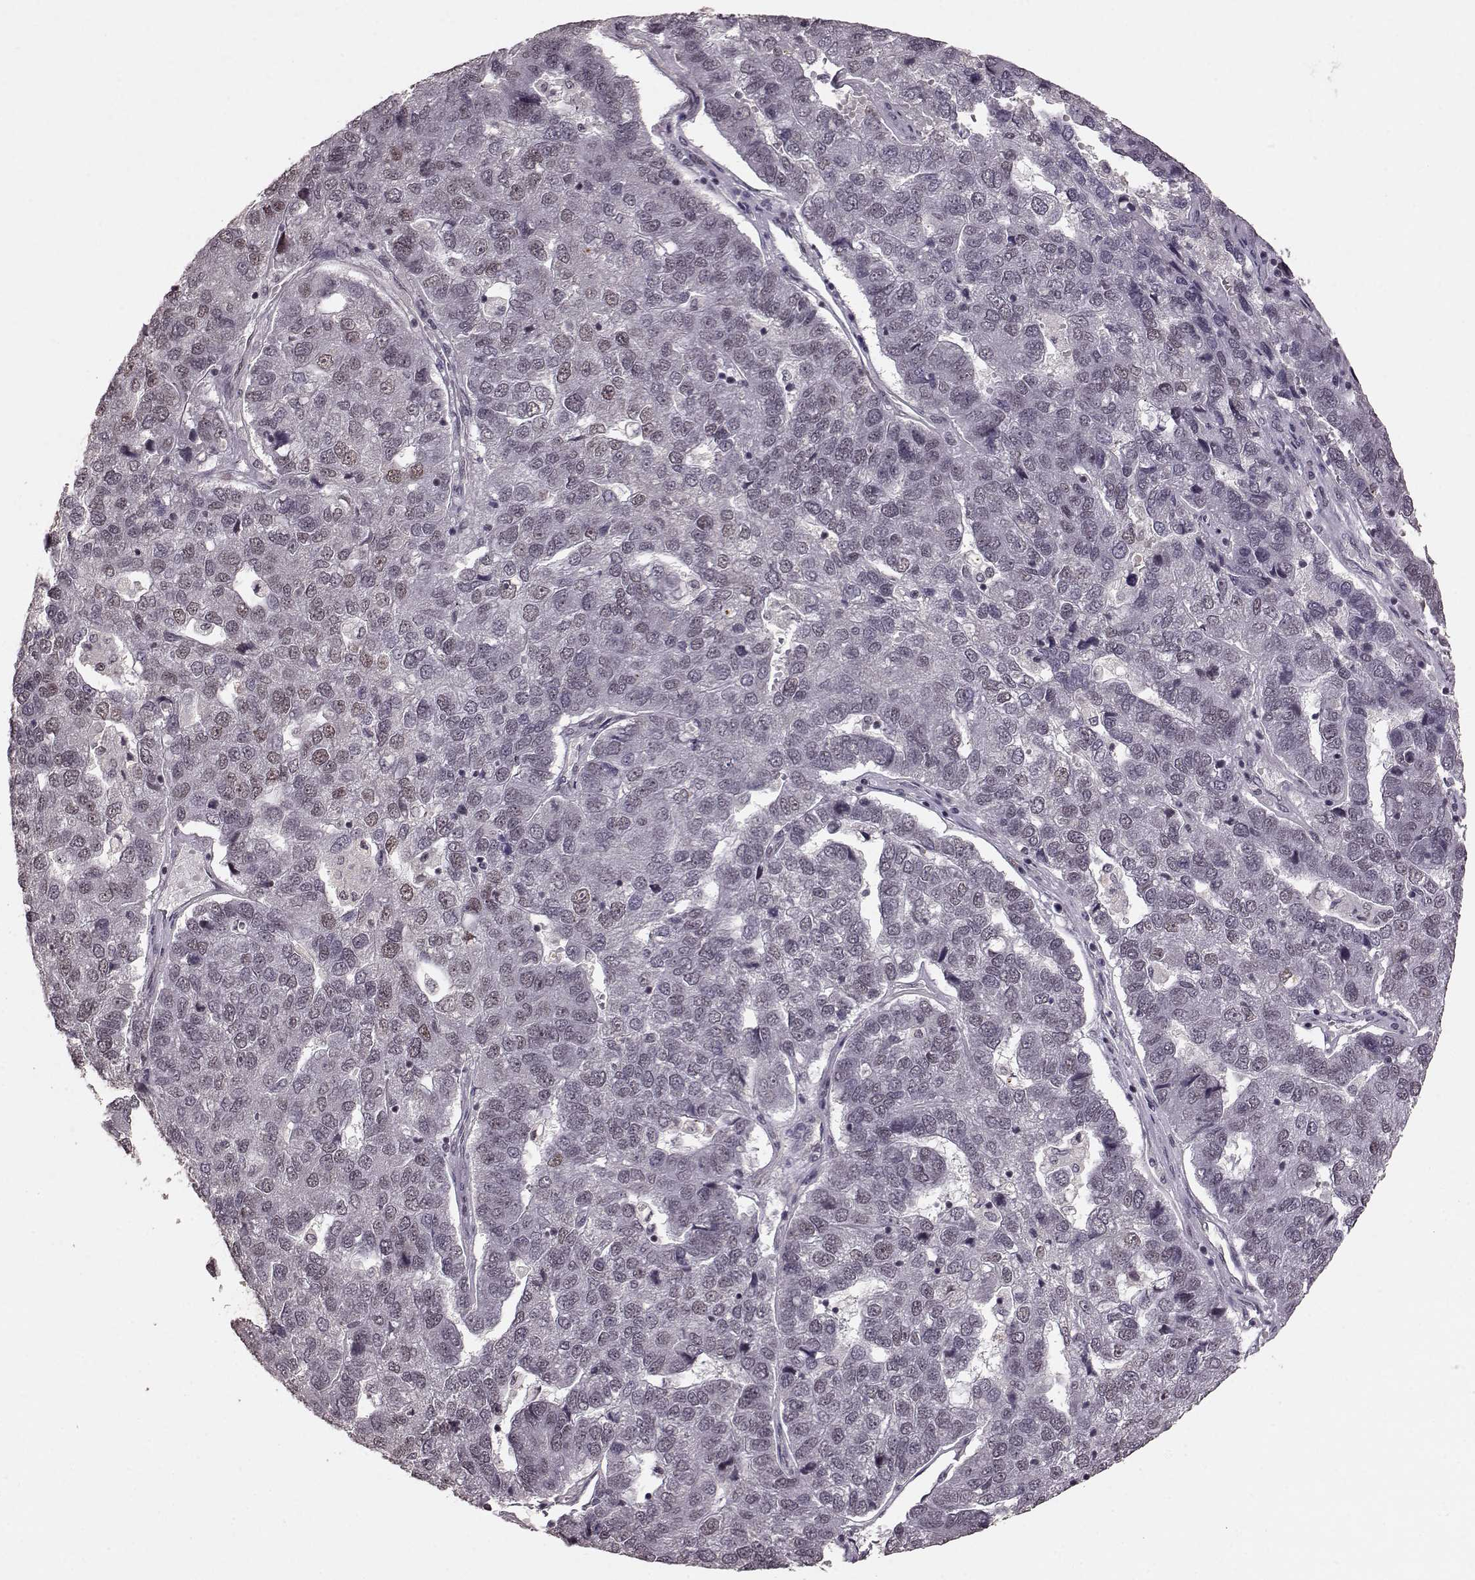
{"staining": {"intensity": "weak", "quantity": "<25%", "location": "nuclear"}, "tissue": "pancreatic cancer", "cell_type": "Tumor cells", "image_type": "cancer", "snomed": [{"axis": "morphology", "description": "Adenocarcinoma, NOS"}, {"axis": "topography", "description": "Pancreas"}], "caption": "Immunohistochemistry (IHC) photomicrograph of neoplastic tissue: adenocarcinoma (pancreatic) stained with DAB (3,3'-diaminobenzidine) exhibits no significant protein expression in tumor cells.", "gene": "RRAGD", "patient": {"sex": "female", "age": 61}}